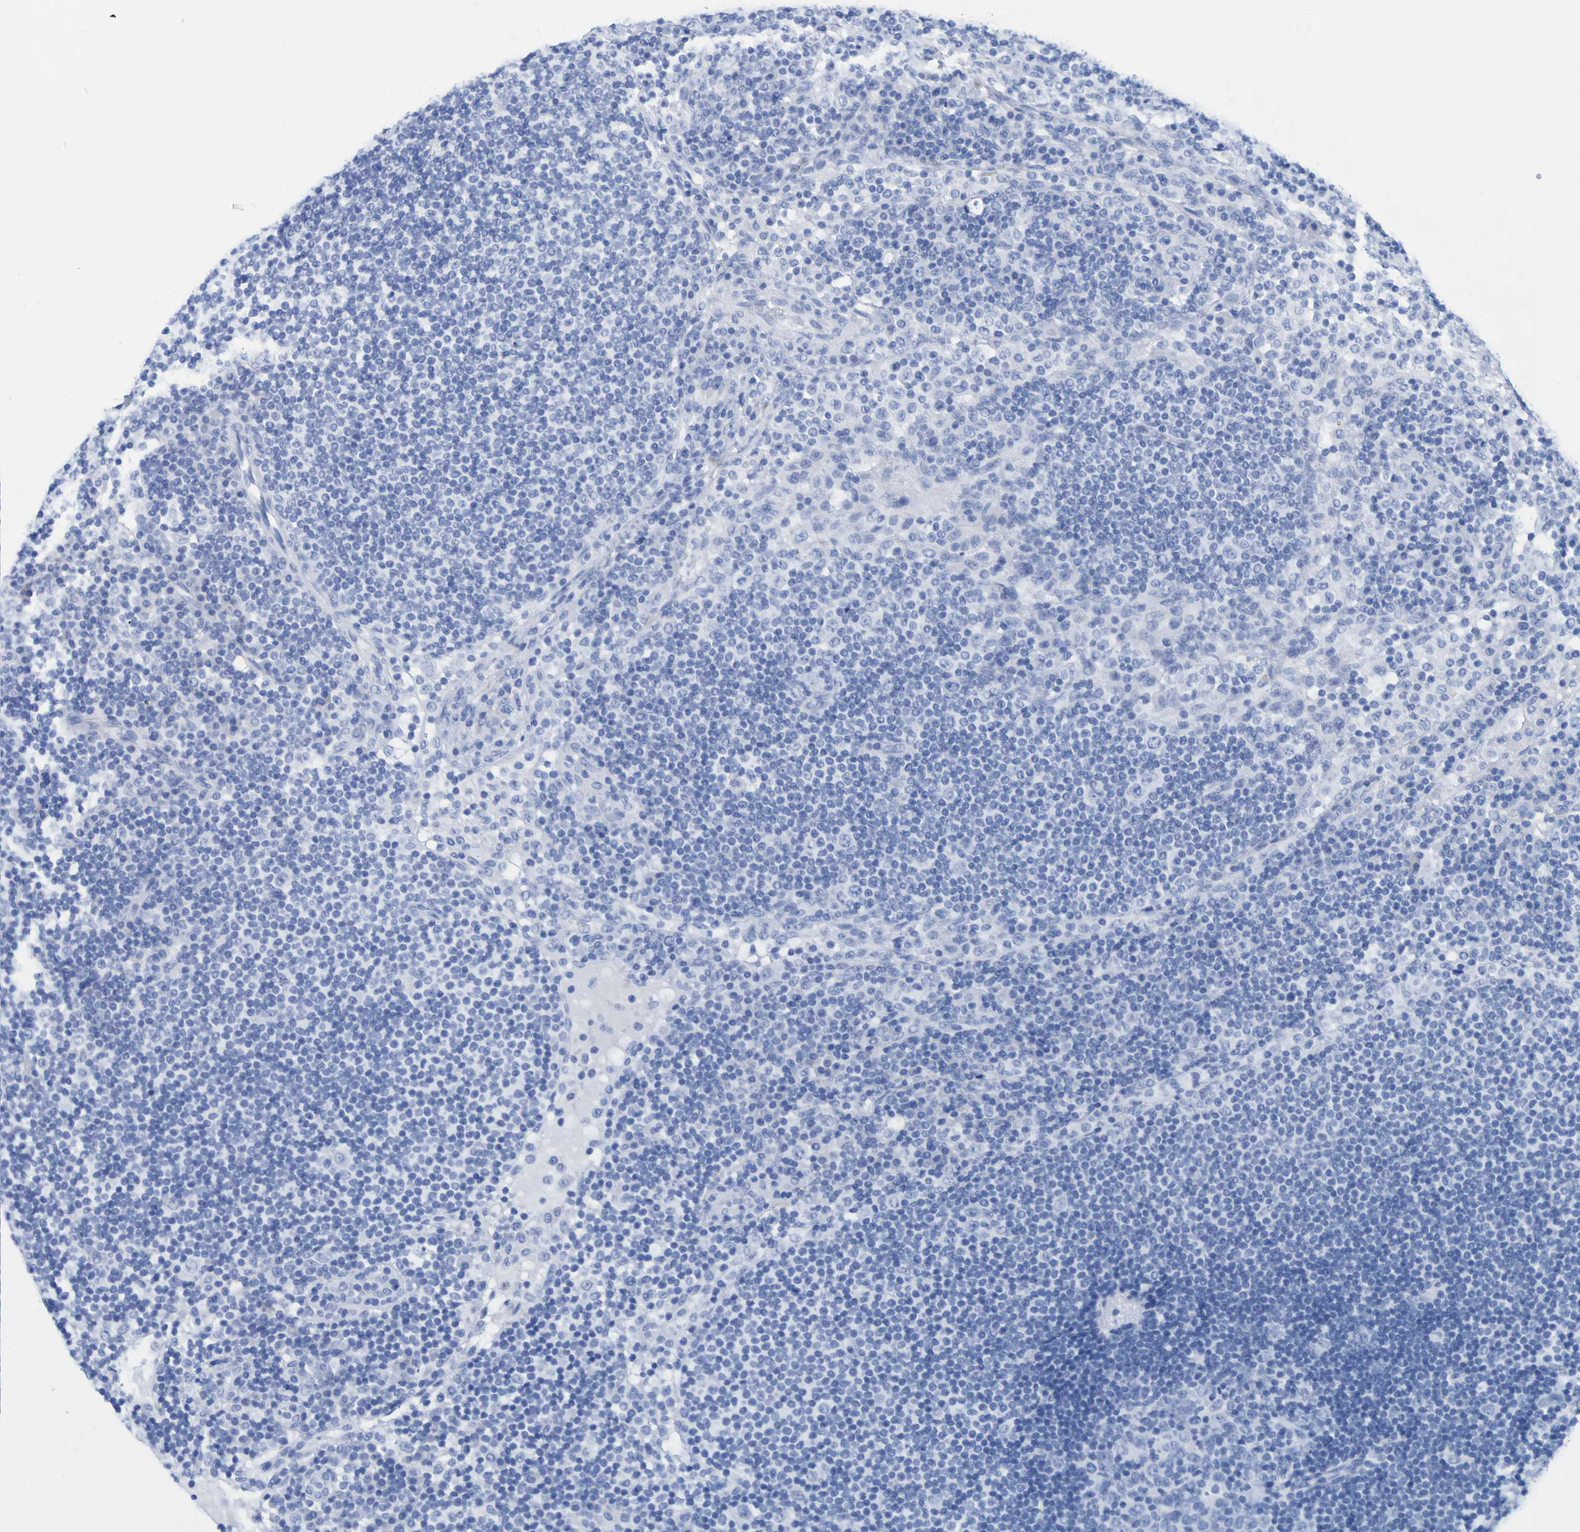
{"staining": {"intensity": "negative", "quantity": "none", "location": "none"}, "tissue": "lymph node", "cell_type": "Germinal center cells", "image_type": "normal", "snomed": [{"axis": "morphology", "description": "Normal tissue, NOS"}, {"axis": "topography", "description": "Lymph node"}], "caption": "Protein analysis of unremarkable lymph node exhibits no significant staining in germinal center cells.", "gene": "DPEP1", "patient": {"sex": "female", "age": 53}}